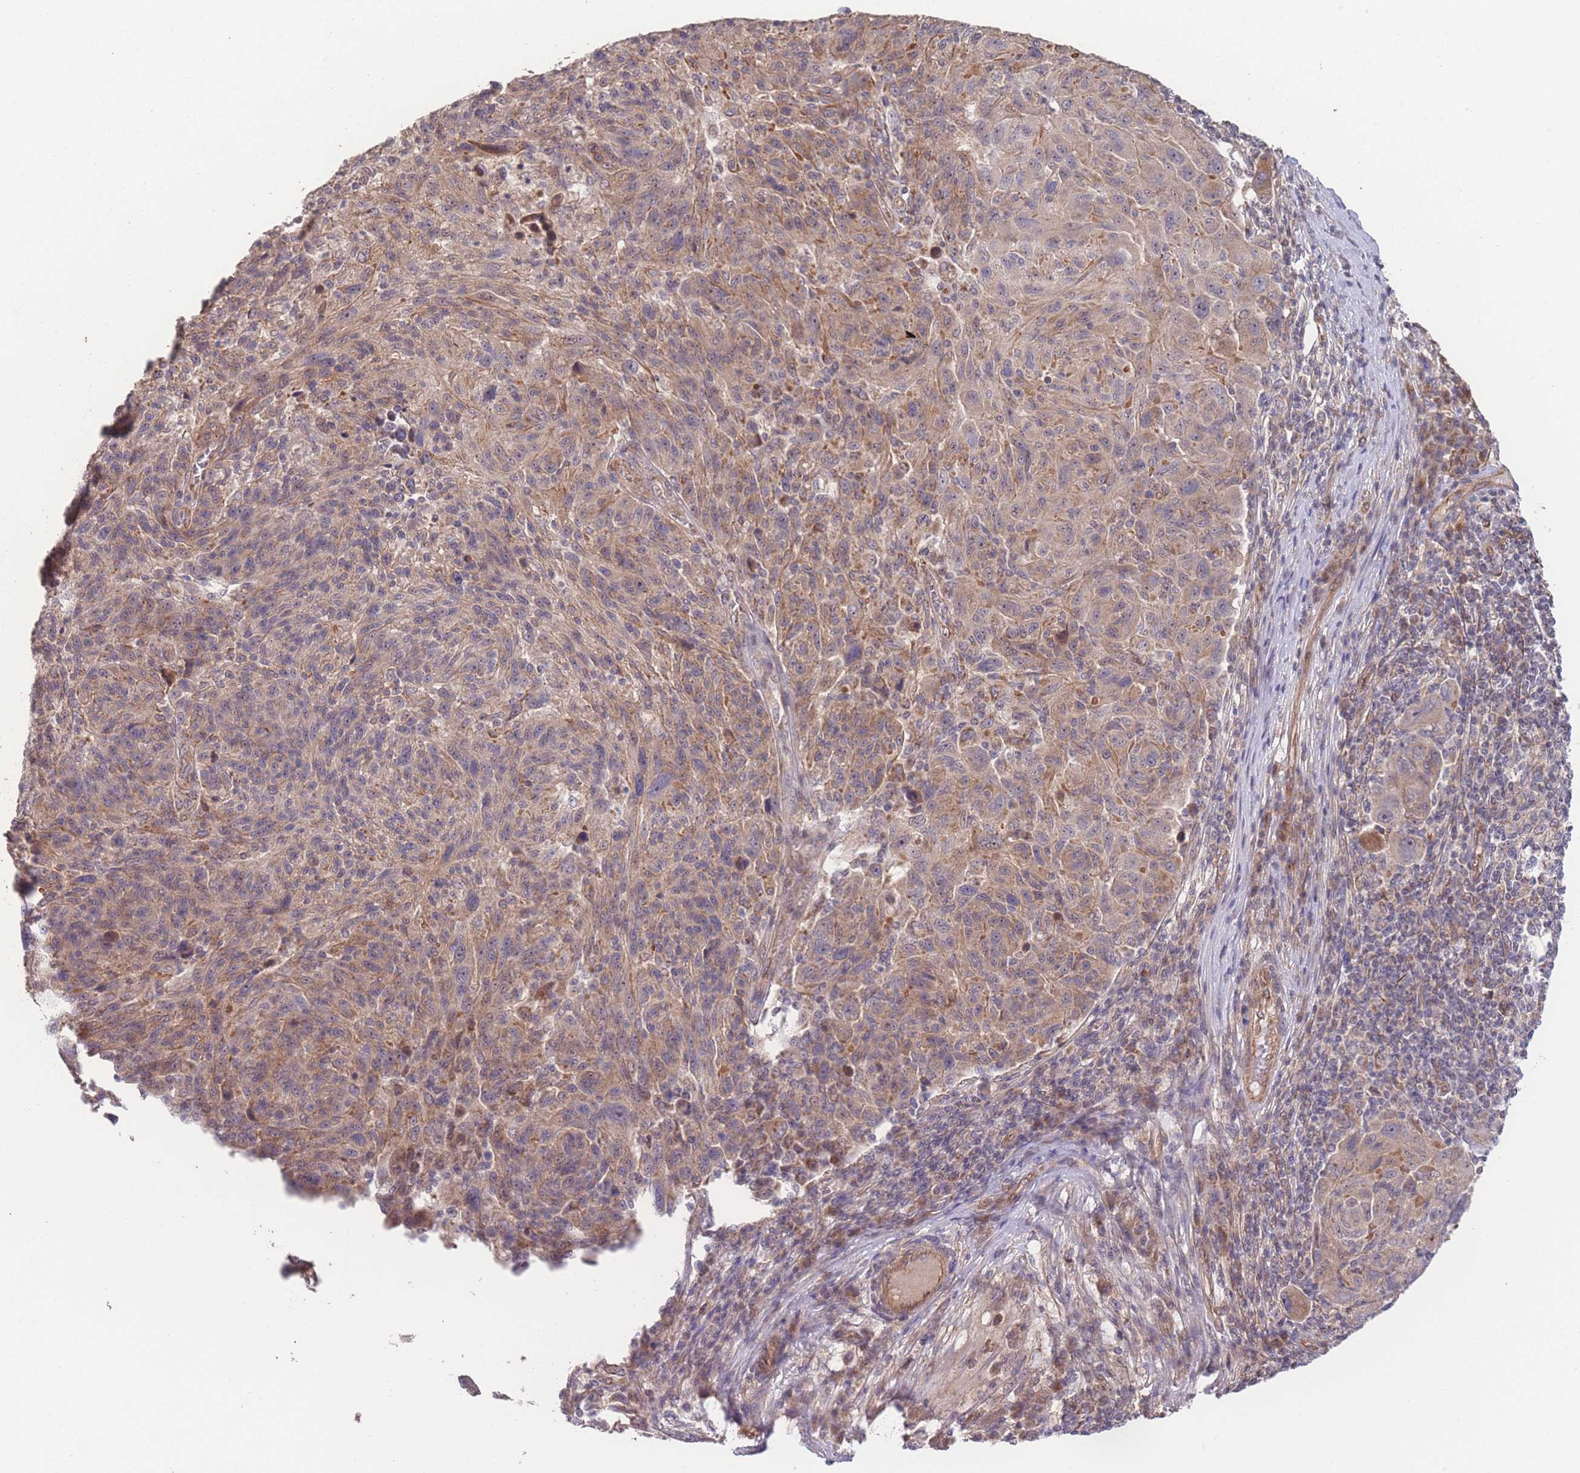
{"staining": {"intensity": "weak", "quantity": ">75%", "location": "cytoplasmic/membranous"}, "tissue": "melanoma", "cell_type": "Tumor cells", "image_type": "cancer", "snomed": [{"axis": "morphology", "description": "Malignant melanoma, NOS"}, {"axis": "topography", "description": "Skin"}], "caption": "An IHC image of neoplastic tissue is shown. Protein staining in brown shows weak cytoplasmic/membranous positivity in malignant melanoma within tumor cells. The staining is performed using DAB brown chromogen to label protein expression. The nuclei are counter-stained blue using hematoxylin.", "gene": "PXMP4", "patient": {"sex": "male", "age": 53}}